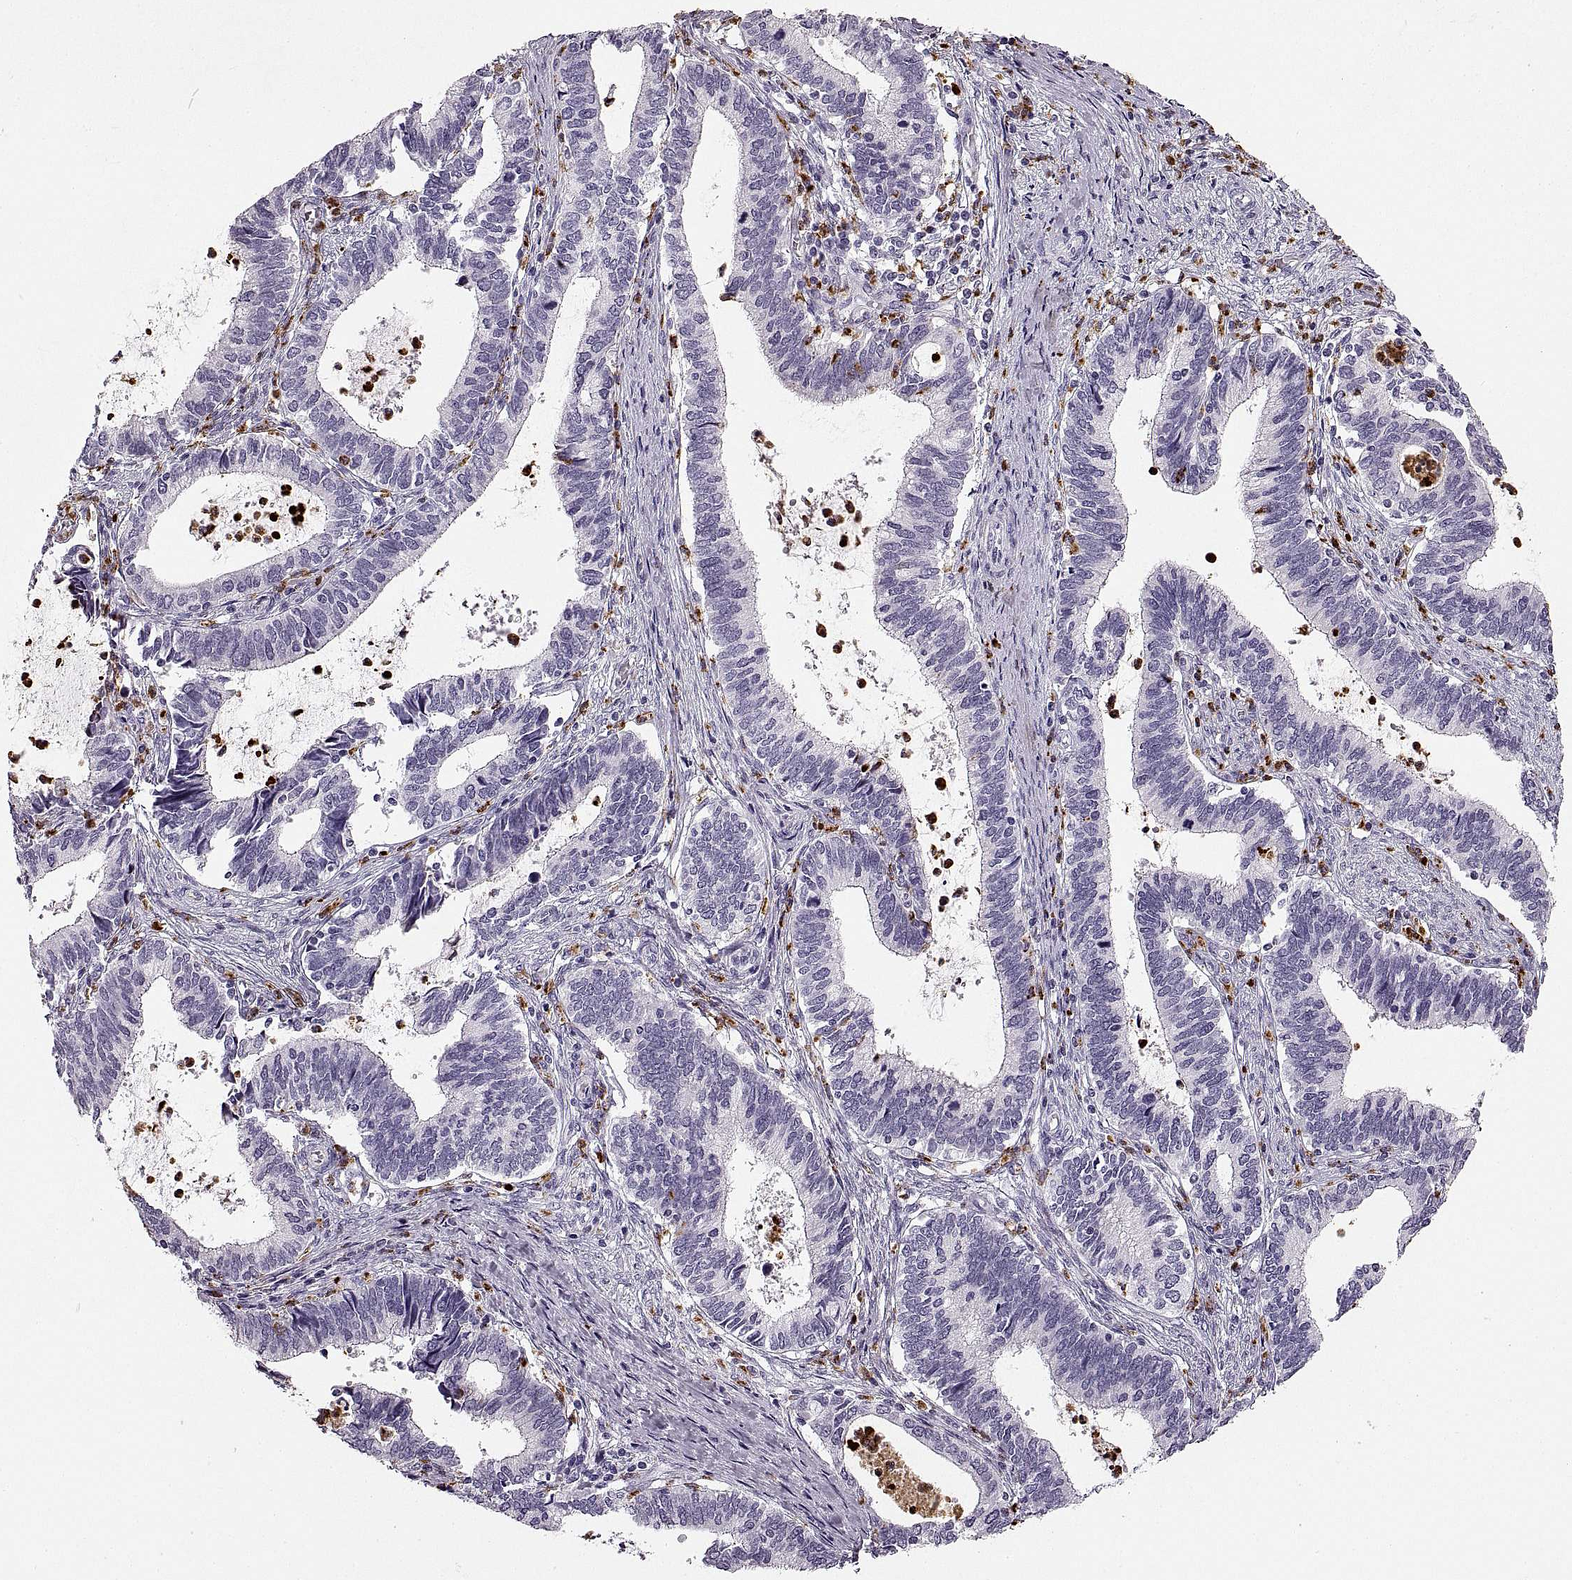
{"staining": {"intensity": "negative", "quantity": "none", "location": "none"}, "tissue": "cervical cancer", "cell_type": "Tumor cells", "image_type": "cancer", "snomed": [{"axis": "morphology", "description": "Adenocarcinoma, NOS"}, {"axis": "topography", "description": "Cervix"}], "caption": "This image is of cervical cancer (adenocarcinoma) stained with IHC to label a protein in brown with the nuclei are counter-stained blue. There is no expression in tumor cells. The staining was performed using DAB to visualize the protein expression in brown, while the nuclei were stained in blue with hematoxylin (Magnification: 20x).", "gene": "MILR1", "patient": {"sex": "female", "age": 42}}